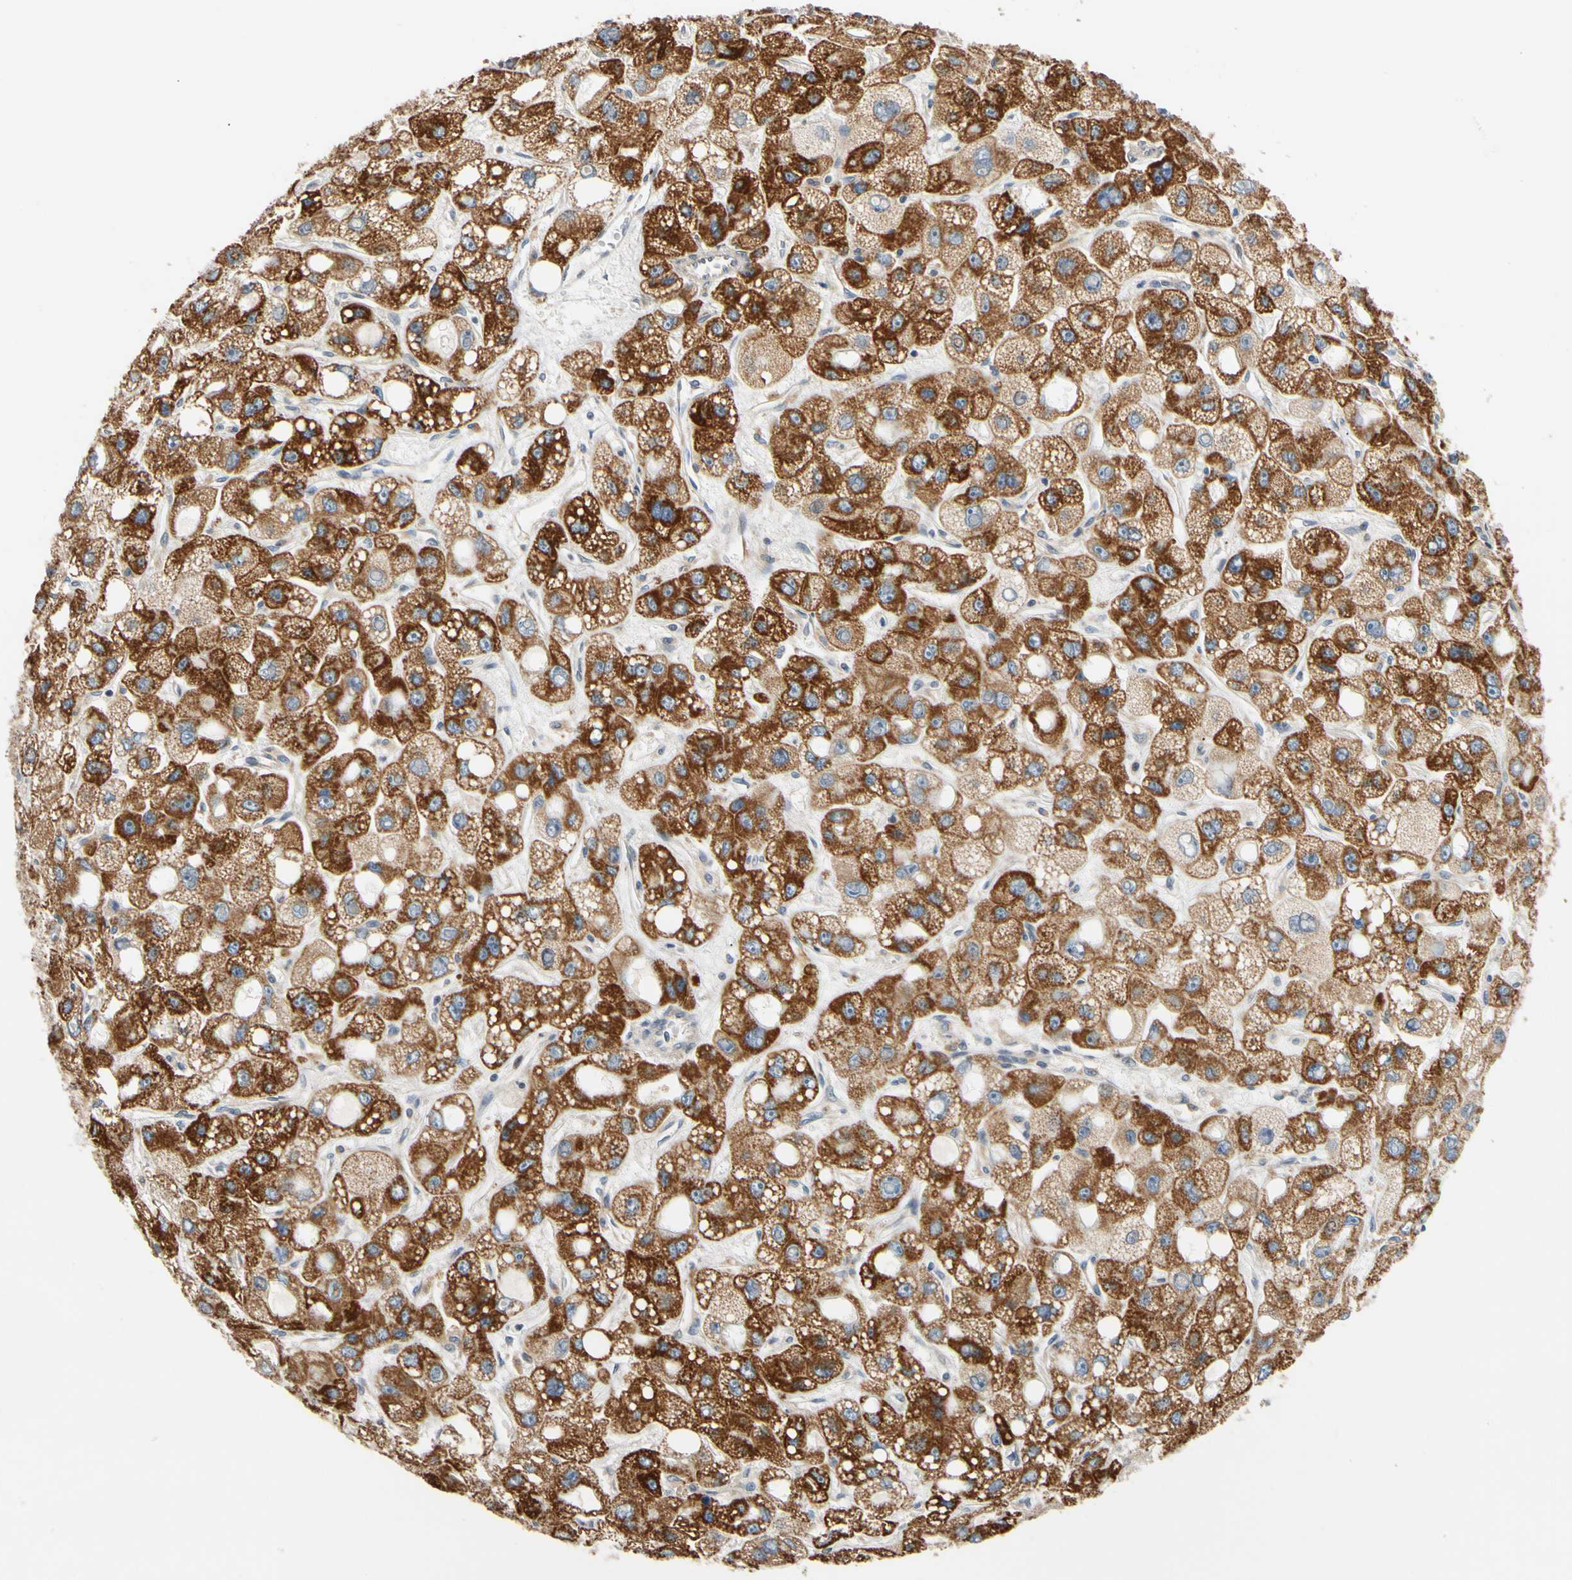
{"staining": {"intensity": "strong", "quantity": ">75%", "location": "cytoplasmic/membranous"}, "tissue": "liver cancer", "cell_type": "Tumor cells", "image_type": "cancer", "snomed": [{"axis": "morphology", "description": "Carcinoma, Hepatocellular, NOS"}, {"axis": "topography", "description": "Liver"}], "caption": "The micrograph exhibits staining of liver cancer (hepatocellular carcinoma), revealing strong cytoplasmic/membranous protein expression (brown color) within tumor cells.", "gene": "ANKHD1", "patient": {"sex": "male", "age": 55}}